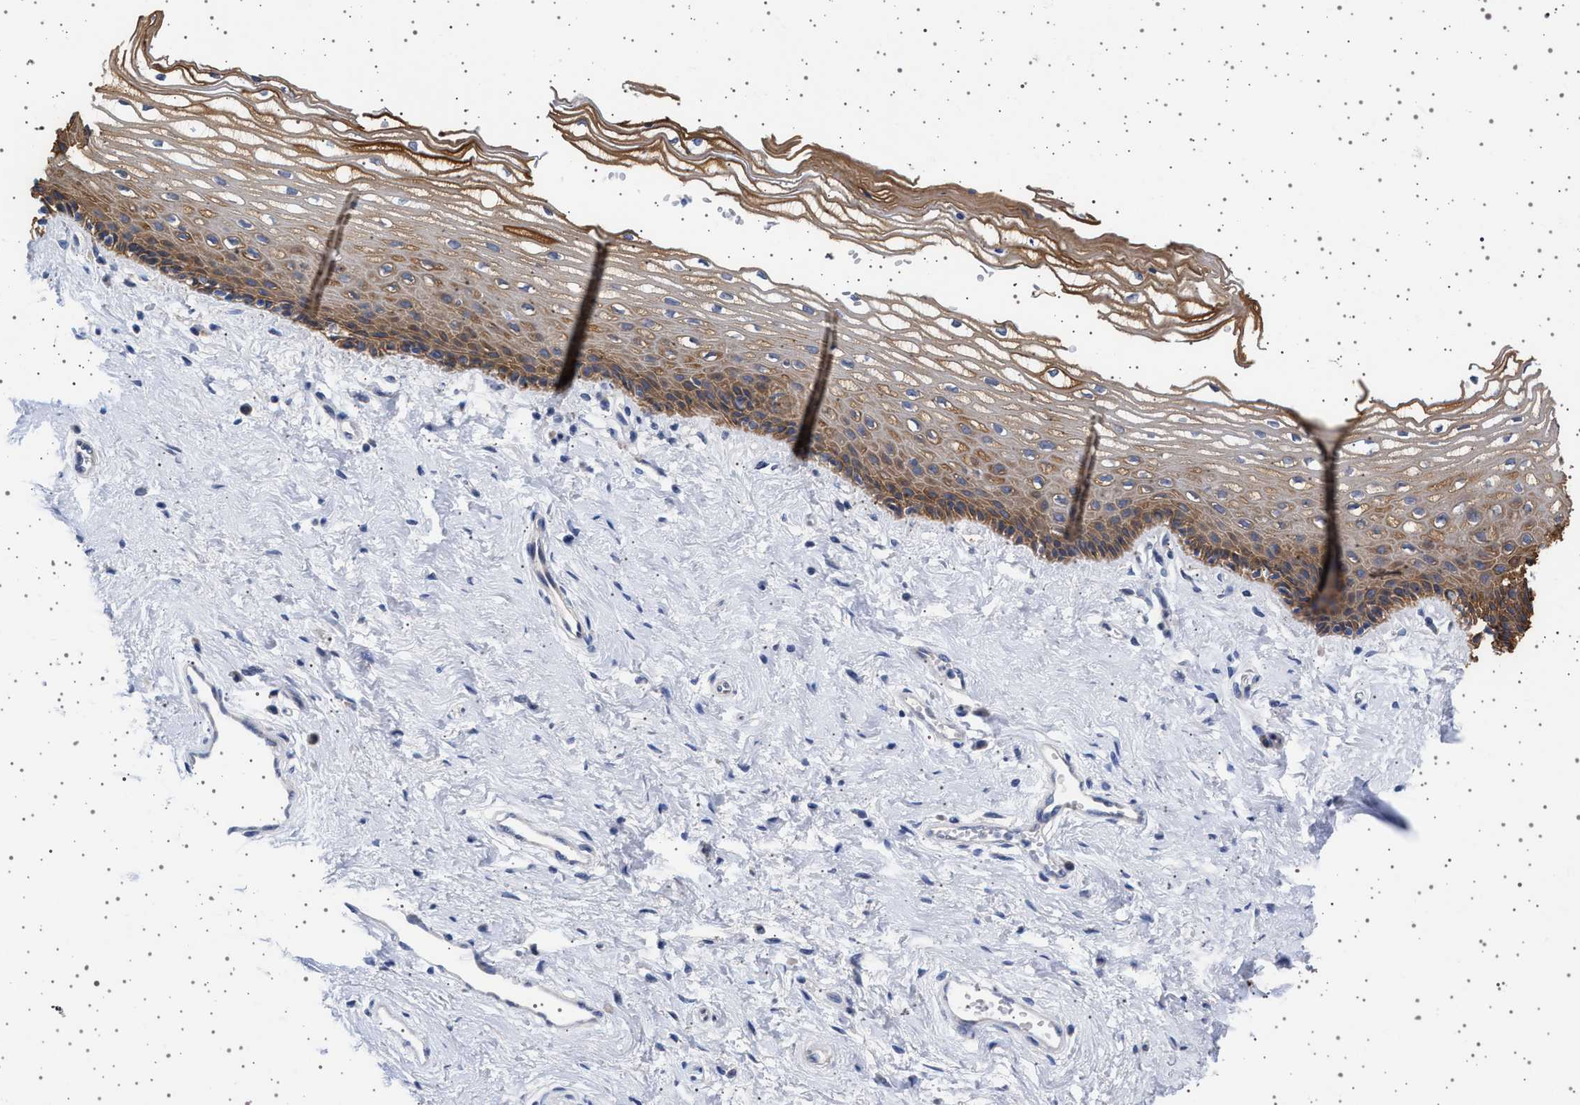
{"staining": {"intensity": "moderate", "quantity": ">75%", "location": "cytoplasmic/membranous"}, "tissue": "vagina", "cell_type": "Squamous epithelial cells", "image_type": "normal", "snomed": [{"axis": "morphology", "description": "Normal tissue, NOS"}, {"axis": "topography", "description": "Vagina"}], "caption": "Squamous epithelial cells reveal medium levels of moderate cytoplasmic/membranous expression in approximately >75% of cells in normal human vagina.", "gene": "TRMT10B", "patient": {"sex": "female", "age": 46}}